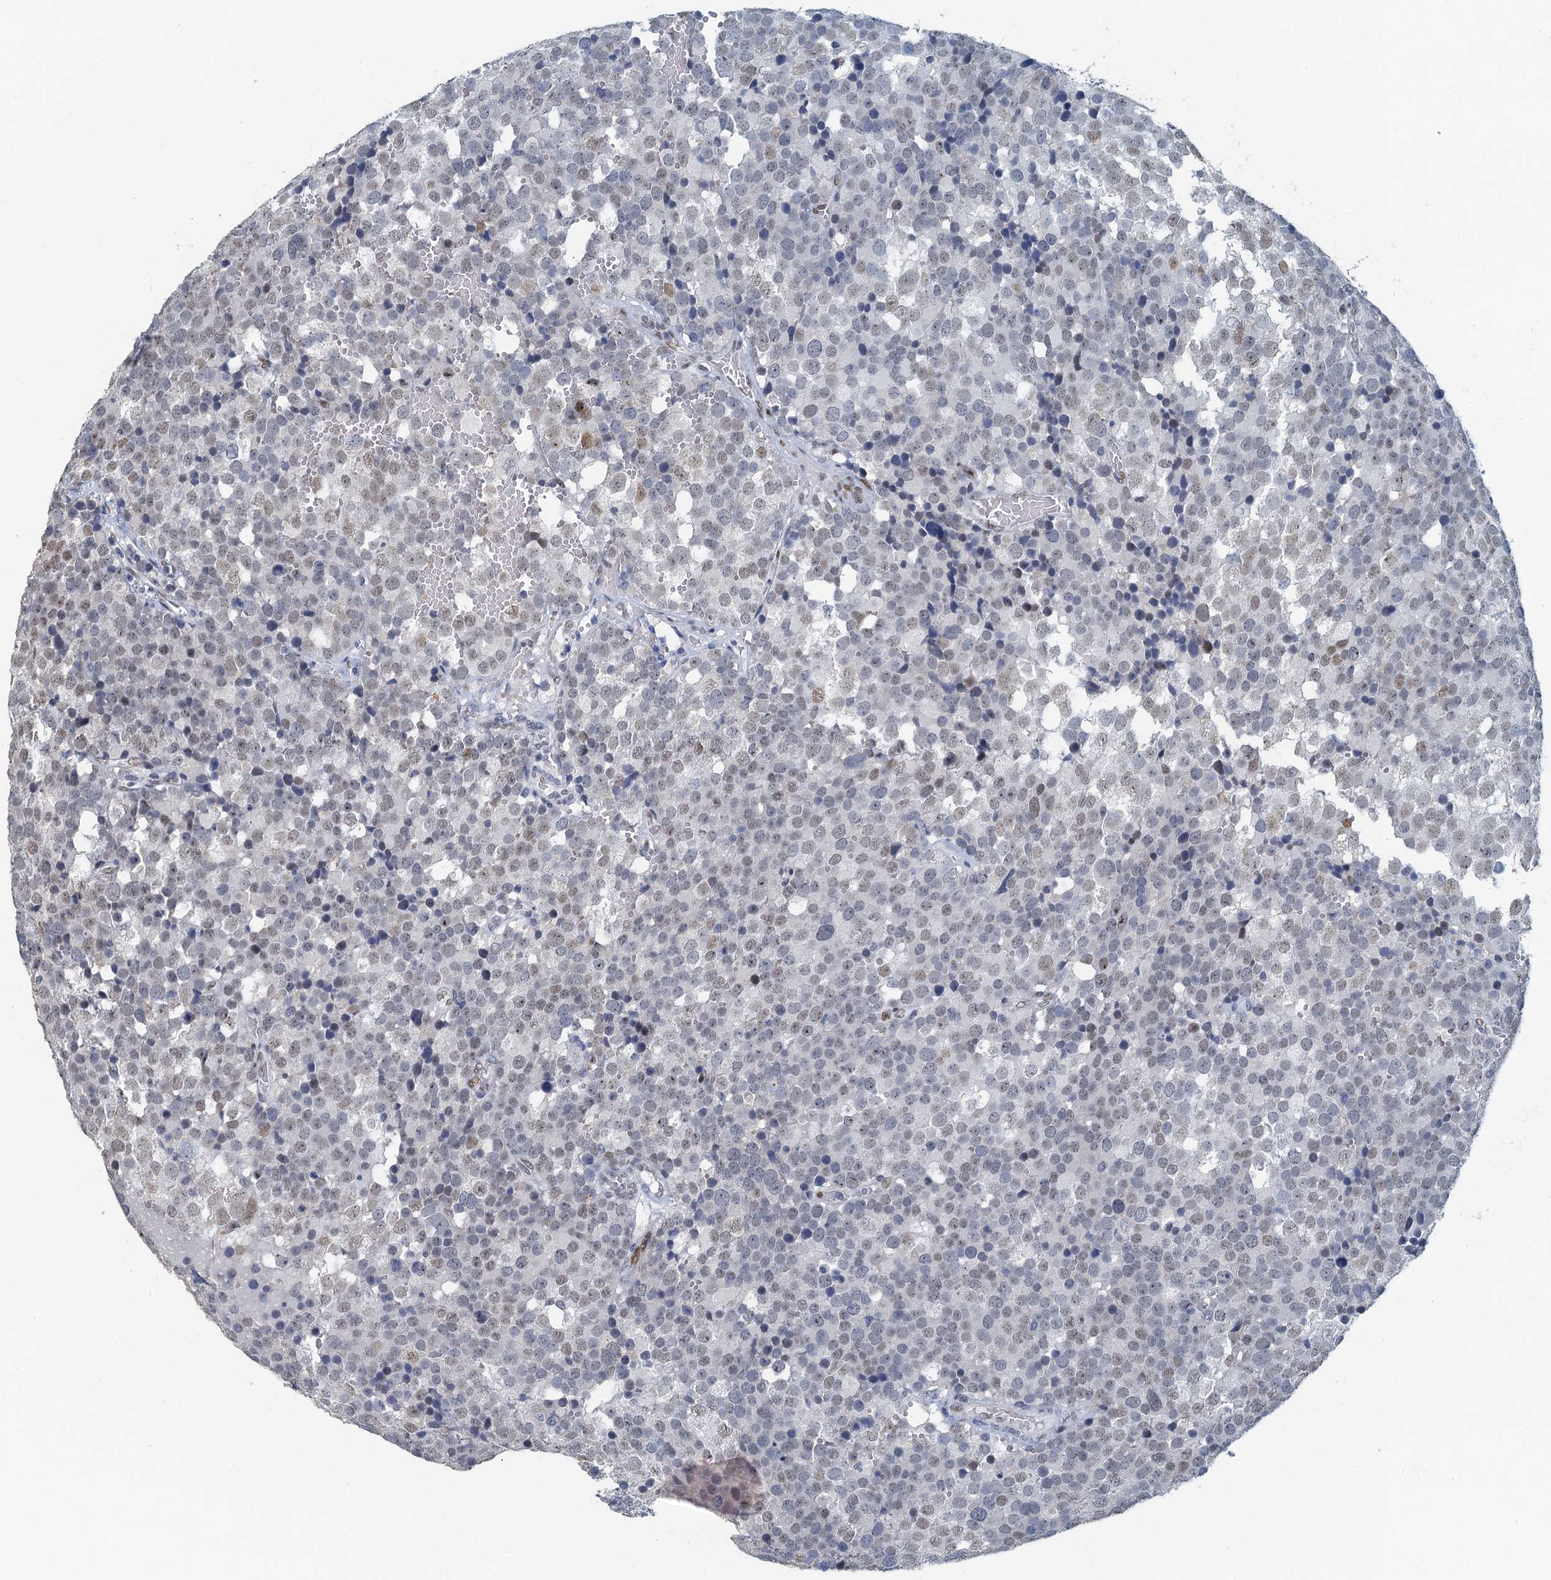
{"staining": {"intensity": "weak", "quantity": "<25%", "location": "nuclear"}, "tissue": "testis cancer", "cell_type": "Tumor cells", "image_type": "cancer", "snomed": [{"axis": "morphology", "description": "Seminoma, NOS"}, {"axis": "topography", "description": "Testis"}], "caption": "The image shows no staining of tumor cells in seminoma (testis).", "gene": "TTLL9", "patient": {"sex": "male", "age": 71}}